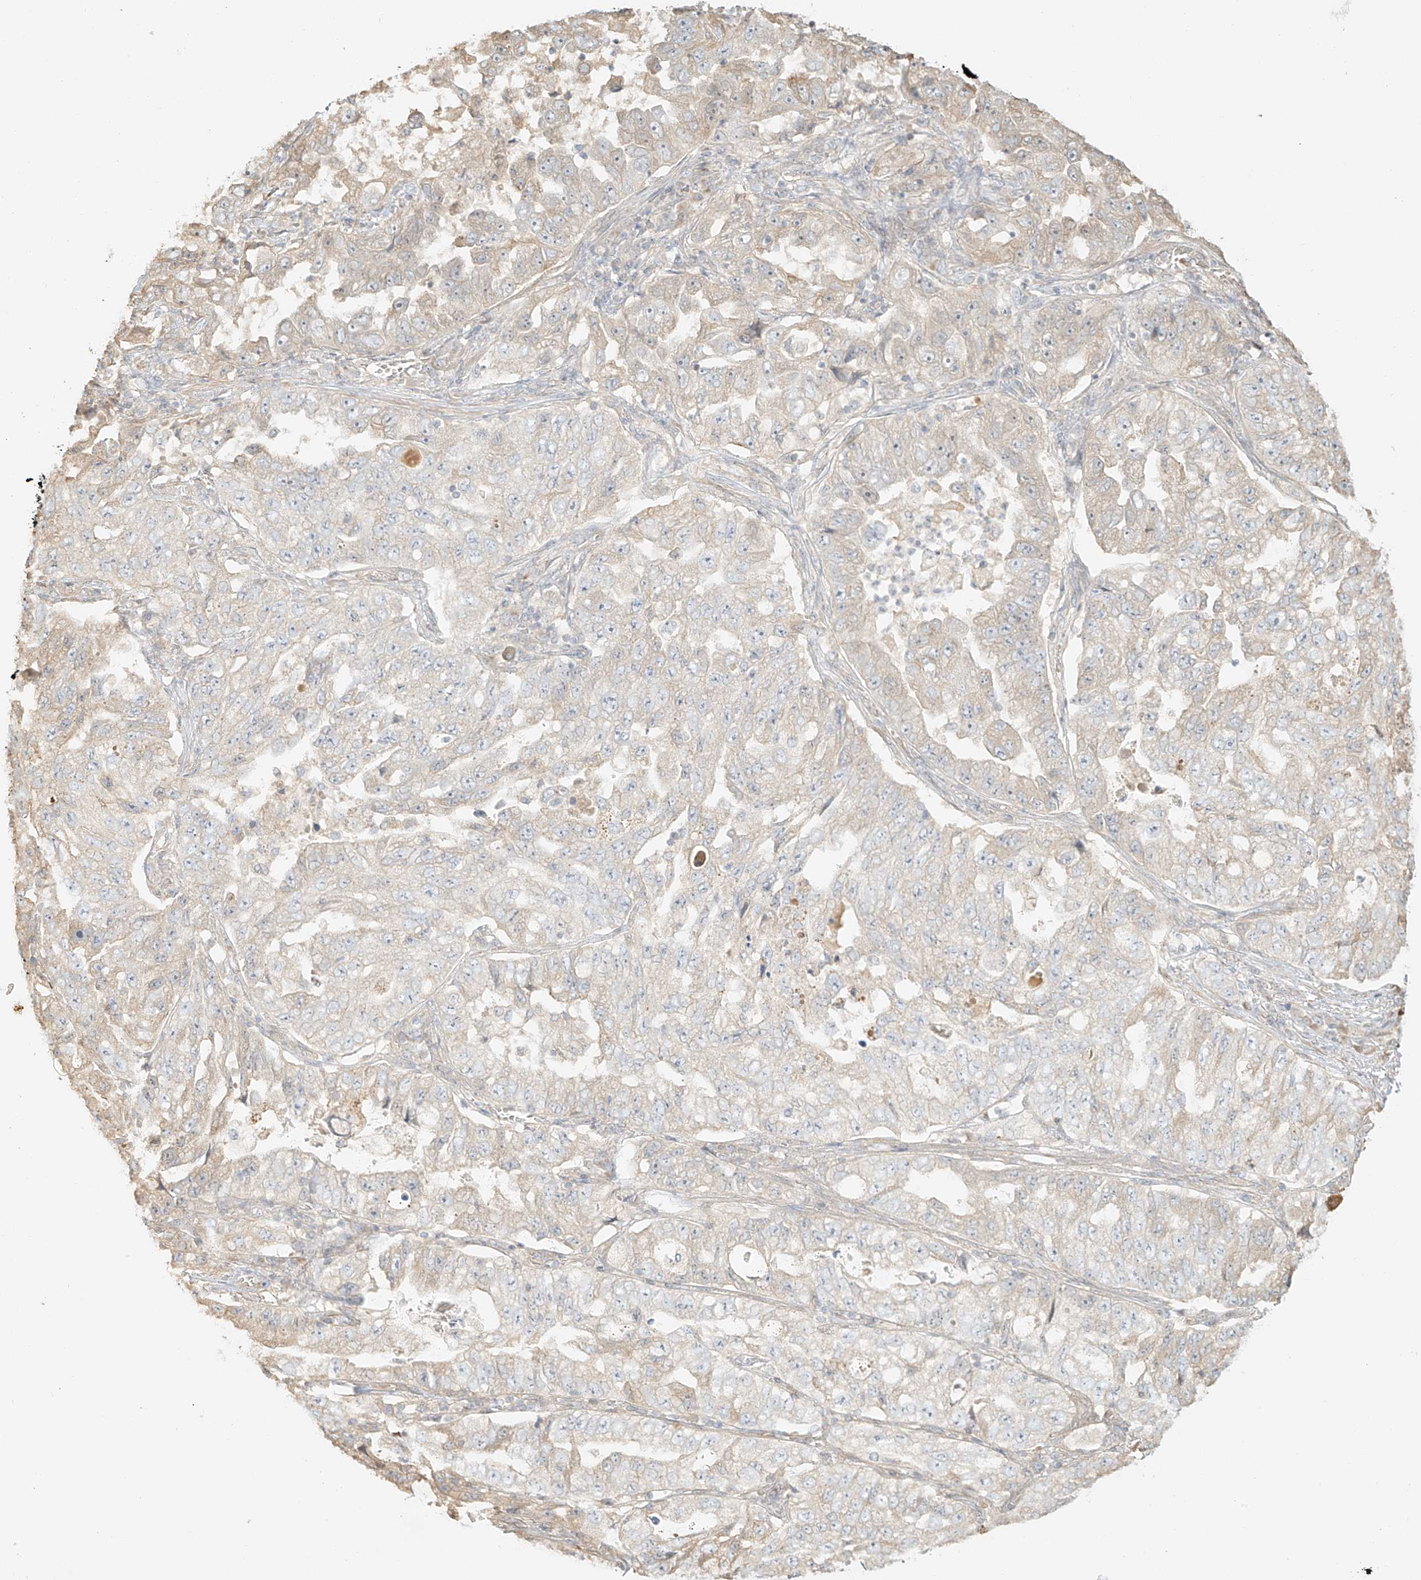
{"staining": {"intensity": "negative", "quantity": "none", "location": "none"}, "tissue": "lung cancer", "cell_type": "Tumor cells", "image_type": "cancer", "snomed": [{"axis": "morphology", "description": "Adenocarcinoma, NOS"}, {"axis": "topography", "description": "Lung"}], "caption": "This histopathology image is of adenocarcinoma (lung) stained with immunohistochemistry to label a protein in brown with the nuclei are counter-stained blue. There is no positivity in tumor cells. The staining is performed using DAB brown chromogen with nuclei counter-stained in using hematoxylin.", "gene": "UPK1B", "patient": {"sex": "female", "age": 51}}